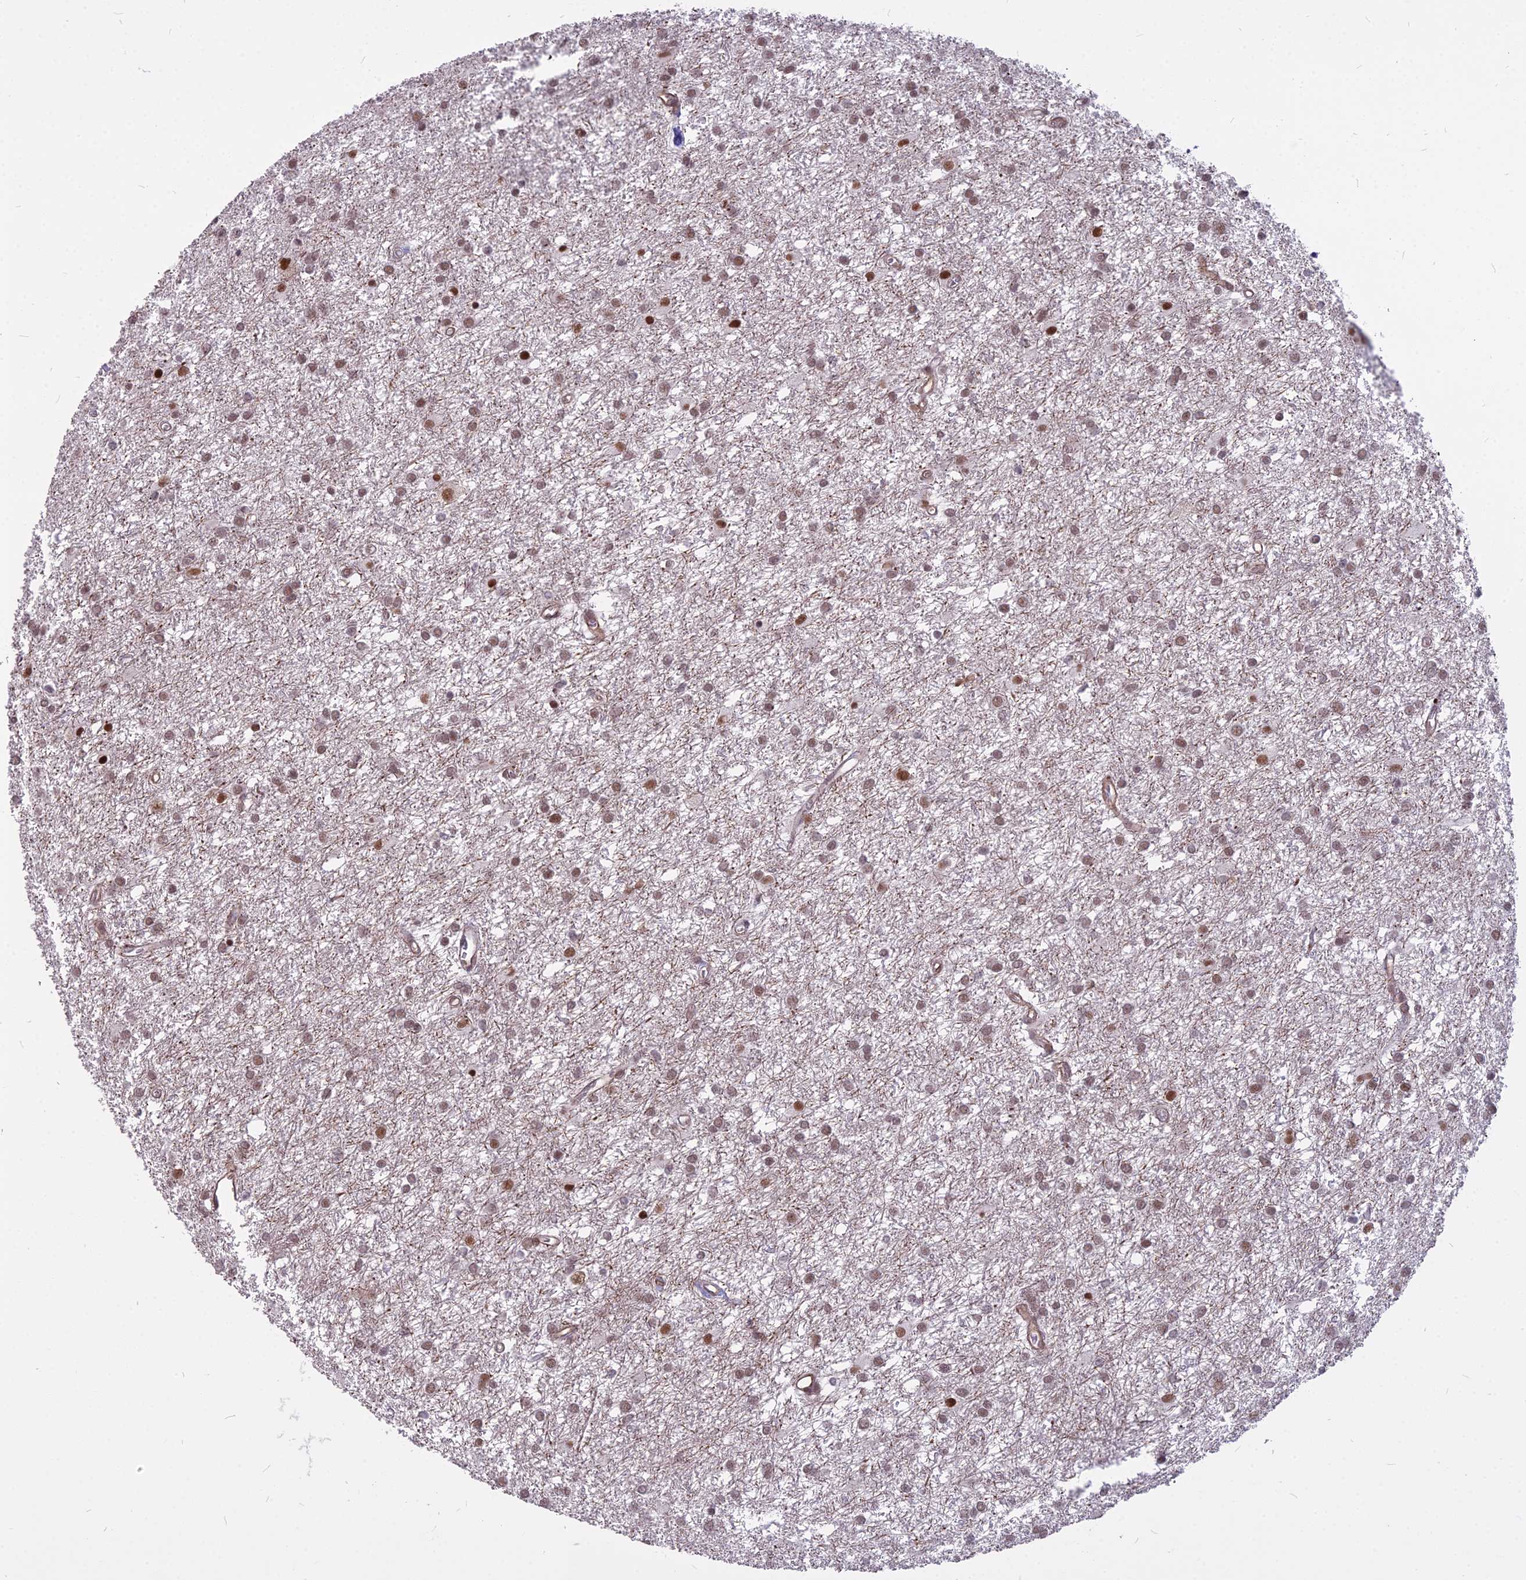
{"staining": {"intensity": "weak", "quantity": ">75%", "location": "nuclear"}, "tissue": "glioma", "cell_type": "Tumor cells", "image_type": "cancer", "snomed": [{"axis": "morphology", "description": "Glioma, malignant, High grade"}, {"axis": "topography", "description": "Brain"}], "caption": "Immunohistochemistry (IHC) staining of glioma, which exhibits low levels of weak nuclear expression in approximately >75% of tumor cells indicating weak nuclear protein staining. The staining was performed using DAB (3,3'-diaminobenzidine) (brown) for protein detection and nuclei were counterstained in hematoxylin (blue).", "gene": "ALG10", "patient": {"sex": "female", "age": 50}}